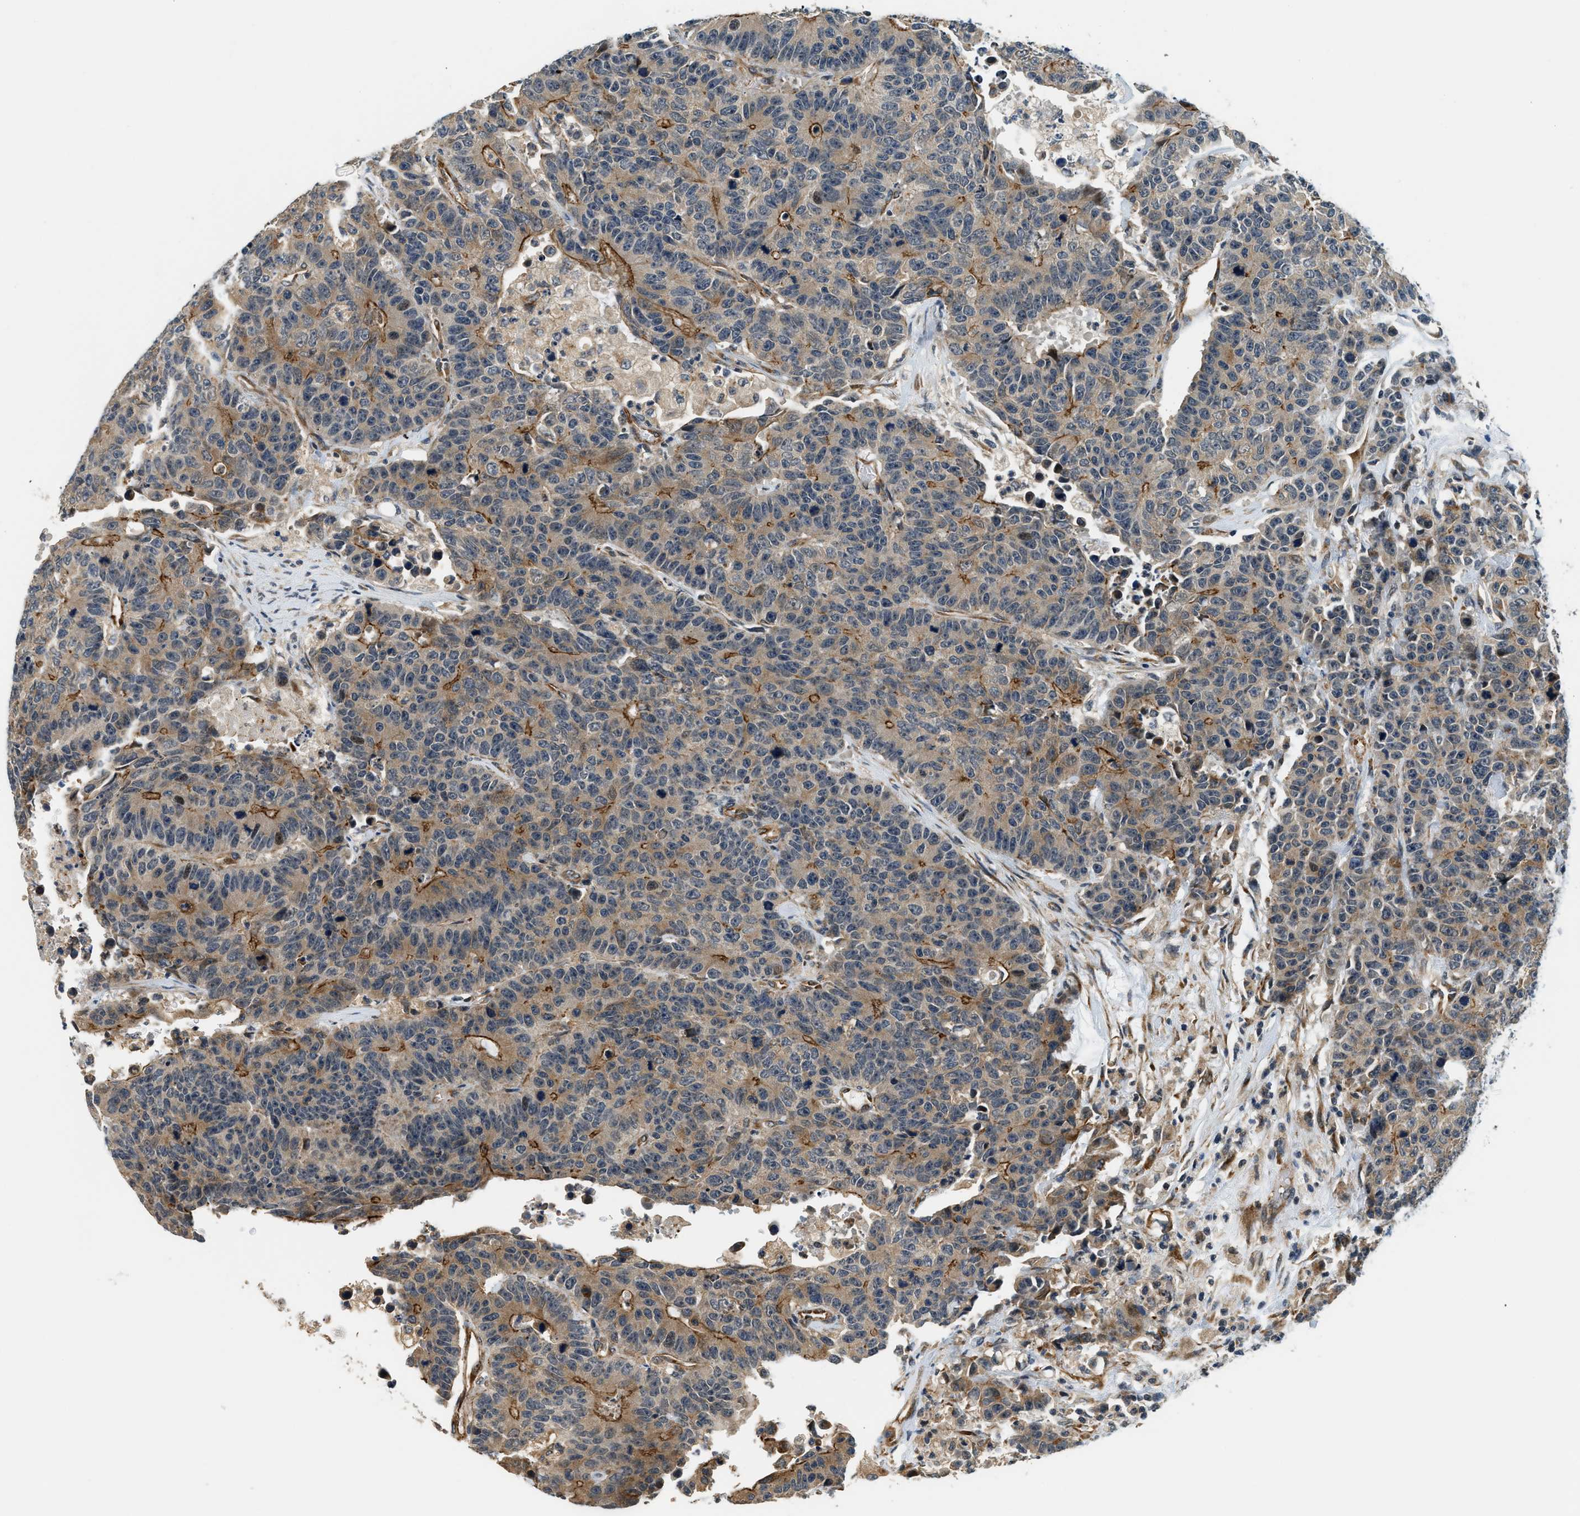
{"staining": {"intensity": "moderate", "quantity": ">75%", "location": "cytoplasmic/membranous"}, "tissue": "colorectal cancer", "cell_type": "Tumor cells", "image_type": "cancer", "snomed": [{"axis": "morphology", "description": "Adenocarcinoma, NOS"}, {"axis": "topography", "description": "Colon"}], "caption": "Human colorectal adenocarcinoma stained for a protein (brown) shows moderate cytoplasmic/membranous positive positivity in about >75% of tumor cells.", "gene": "ALOX12", "patient": {"sex": "female", "age": 86}}